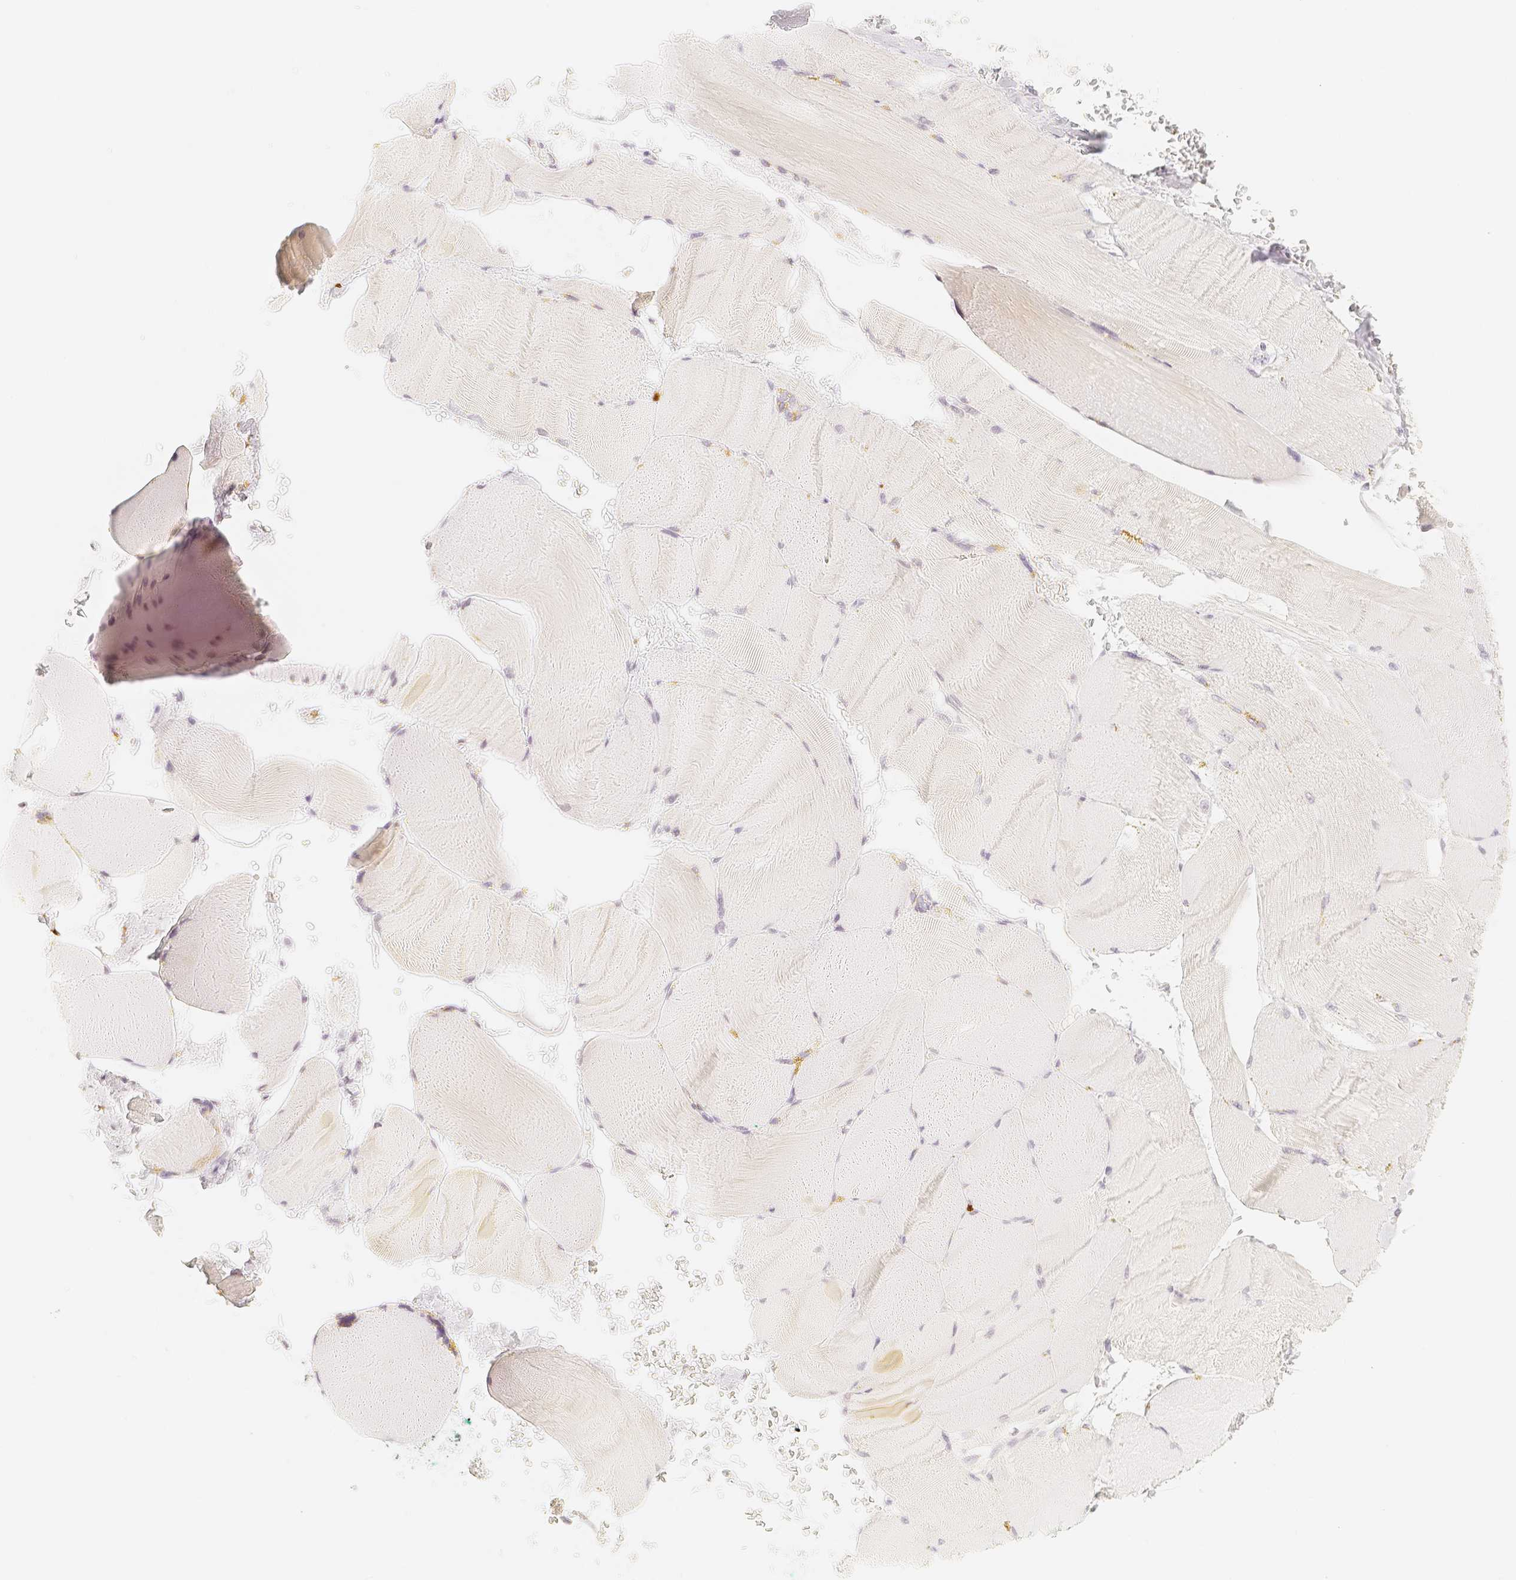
{"staining": {"intensity": "negative", "quantity": "none", "location": "none"}, "tissue": "skeletal muscle", "cell_type": "Myocytes", "image_type": "normal", "snomed": [{"axis": "morphology", "description": "Normal tissue, NOS"}, {"axis": "topography", "description": "Skin"}, {"axis": "topography", "description": "Skeletal muscle"}], "caption": "DAB (3,3'-diaminobenzidine) immunohistochemical staining of unremarkable human skeletal muscle shows no significant positivity in myocytes. (DAB immunohistochemistry (IHC), high magnification).", "gene": "PADI4", "patient": {"sex": "male", "age": 83}}